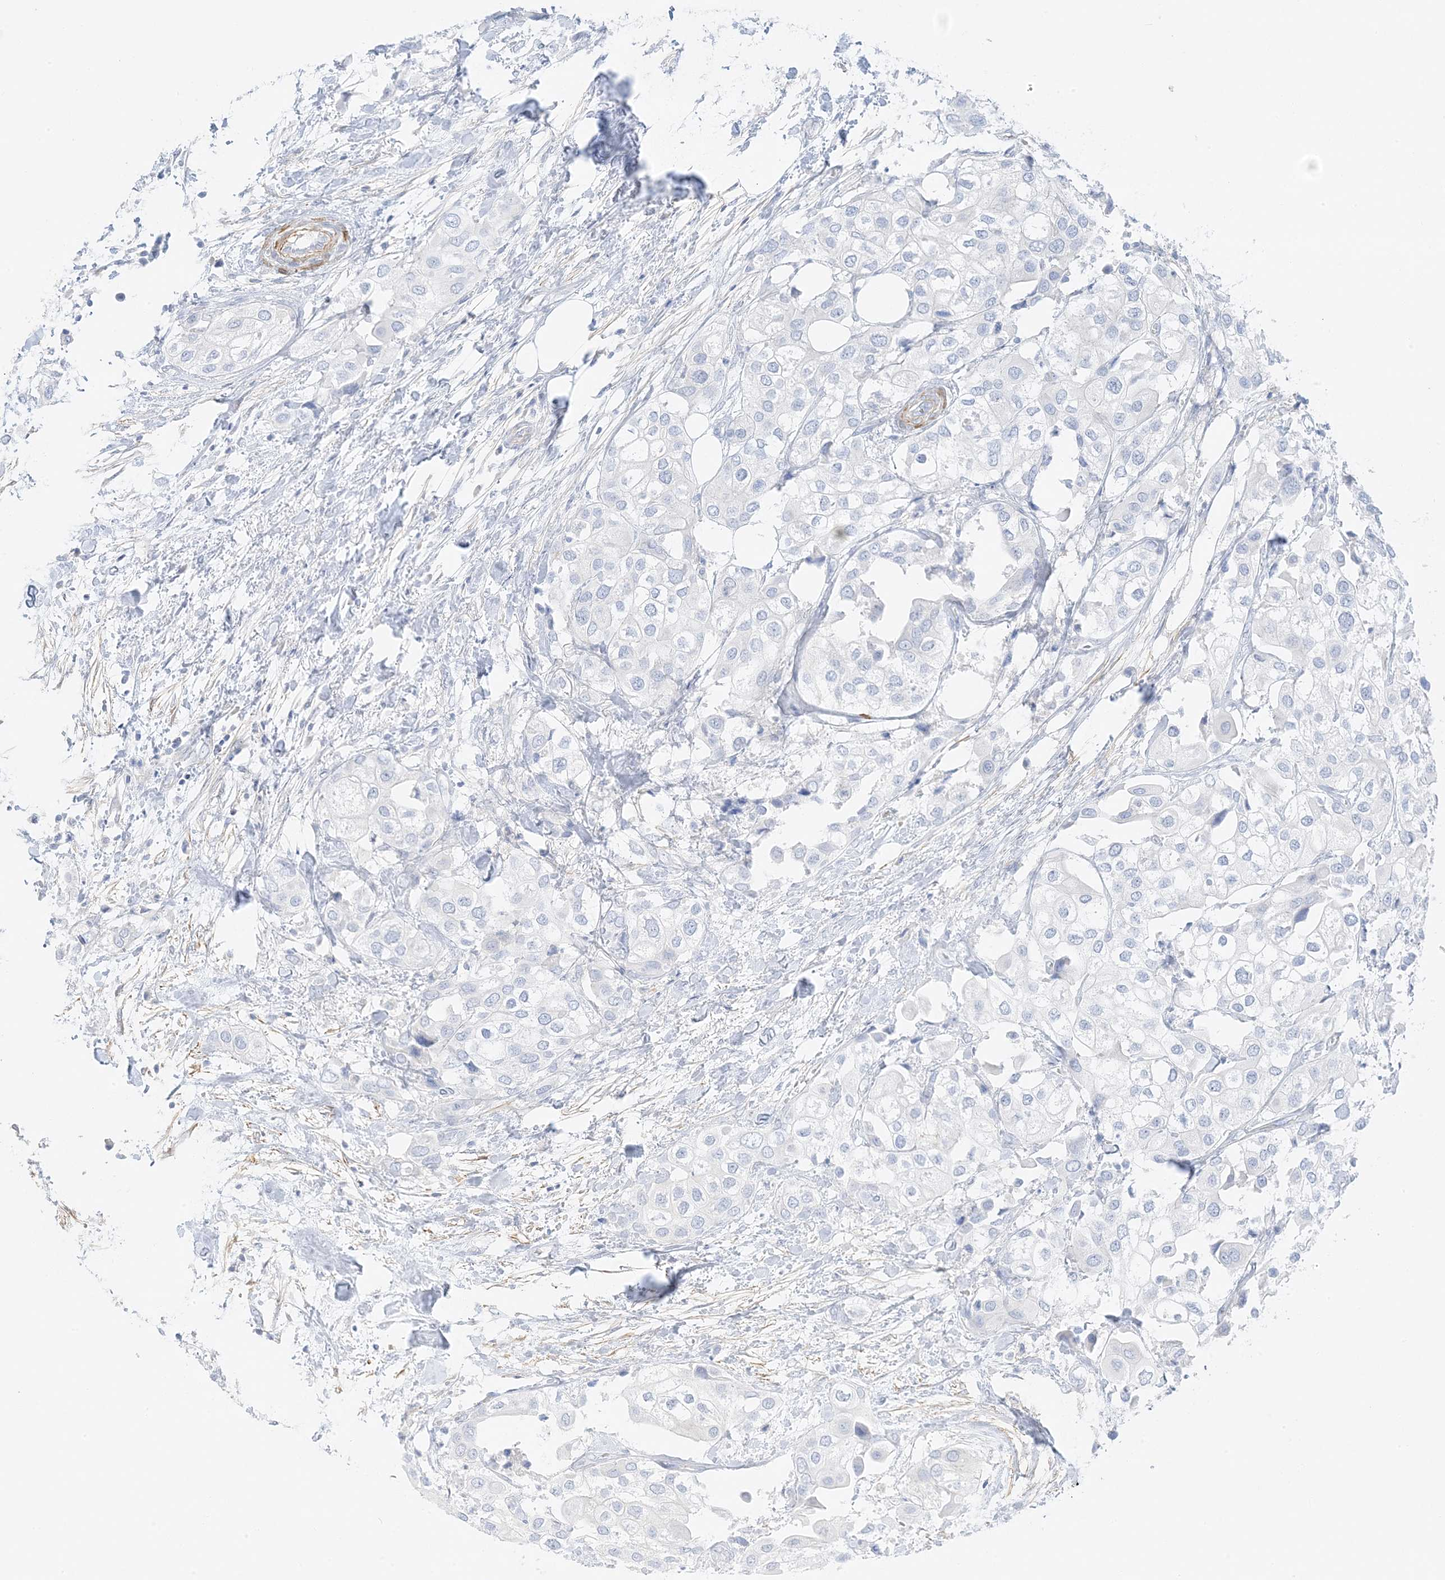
{"staining": {"intensity": "negative", "quantity": "none", "location": "none"}, "tissue": "urothelial cancer", "cell_type": "Tumor cells", "image_type": "cancer", "snomed": [{"axis": "morphology", "description": "Urothelial carcinoma, High grade"}, {"axis": "topography", "description": "Urinary bladder"}], "caption": "High magnification brightfield microscopy of urothelial carcinoma (high-grade) stained with DAB (brown) and counterstained with hematoxylin (blue): tumor cells show no significant staining. The staining is performed using DAB (3,3'-diaminobenzidine) brown chromogen with nuclei counter-stained in using hematoxylin.", "gene": "SLC22A13", "patient": {"sex": "male", "age": 64}}